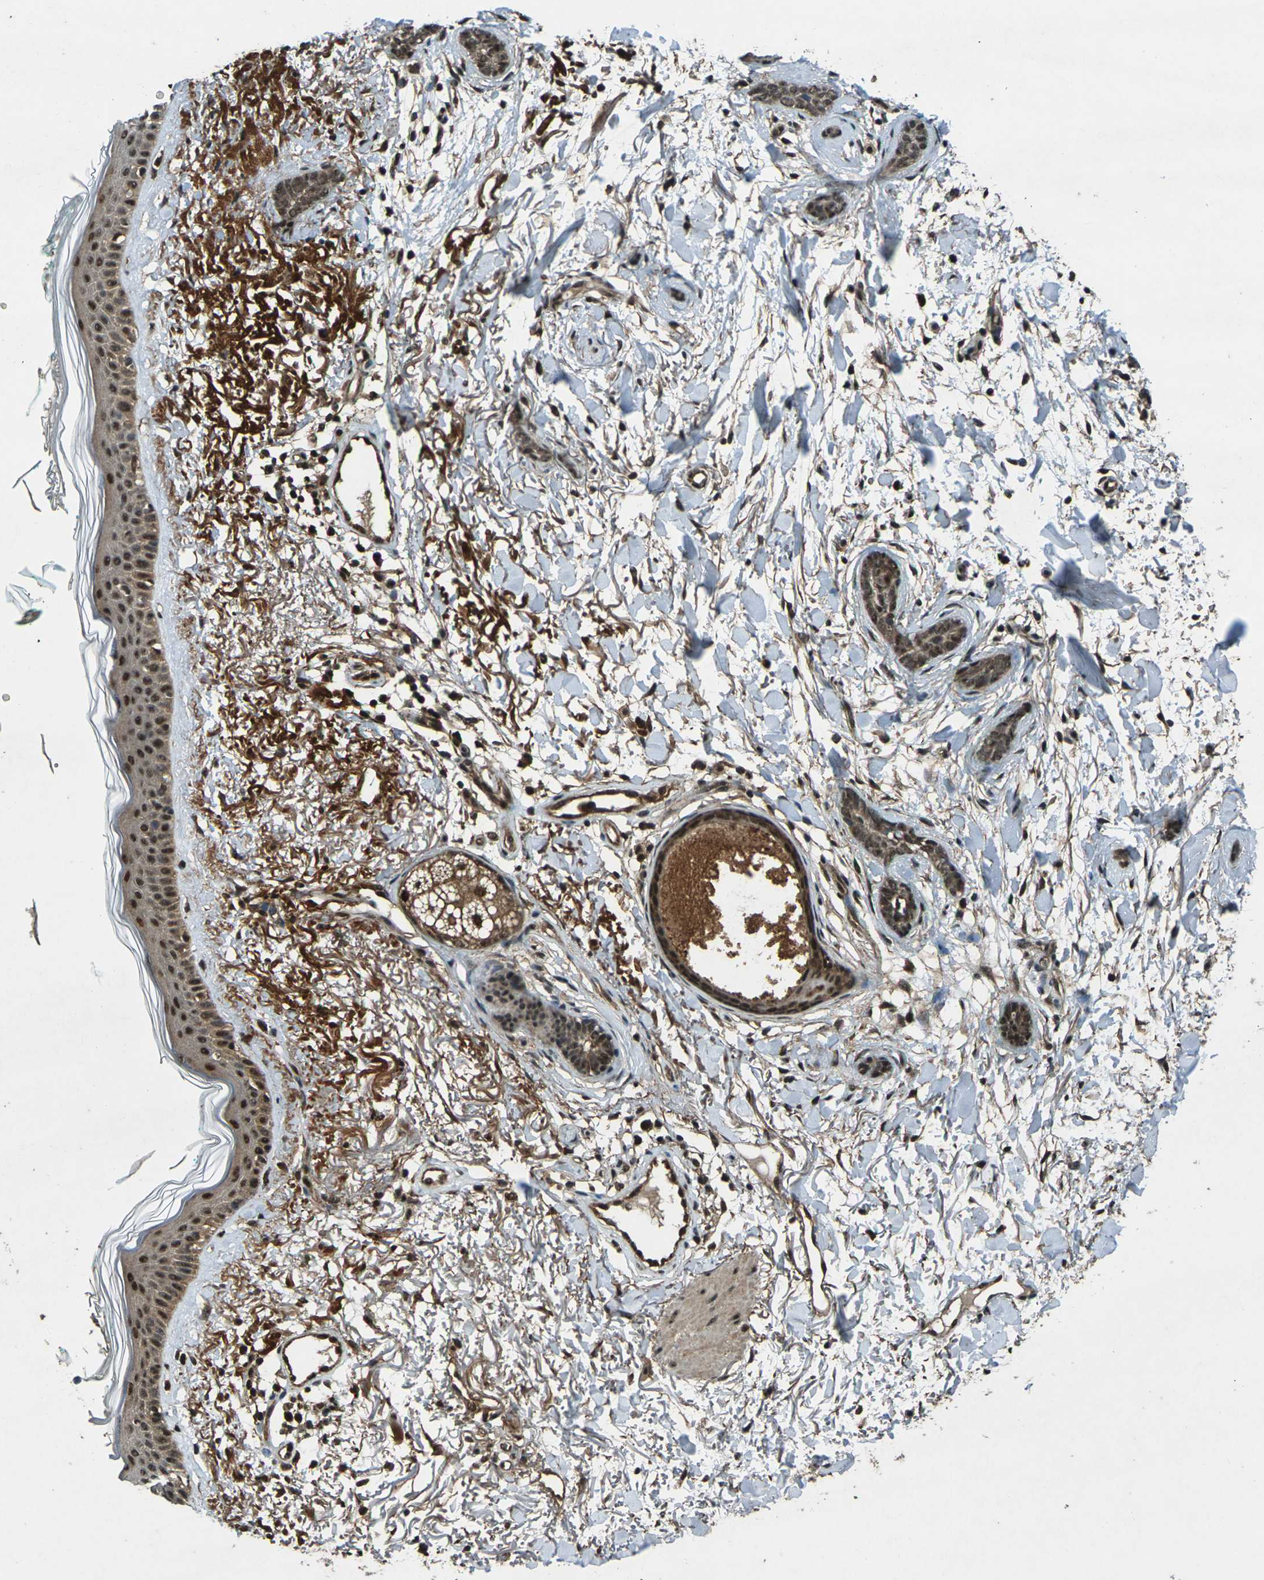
{"staining": {"intensity": "weak", "quantity": ">75%", "location": "cytoplasmic/membranous,nuclear"}, "tissue": "skin cancer", "cell_type": "Tumor cells", "image_type": "cancer", "snomed": [{"axis": "morphology", "description": "Basal cell carcinoma"}, {"axis": "morphology", "description": "Adnexal tumor, benign"}, {"axis": "topography", "description": "Skin"}], "caption": "Protein analysis of benign adnexal tumor (skin) tissue shows weak cytoplasmic/membranous and nuclear expression in about >75% of tumor cells.", "gene": "NR4A2", "patient": {"sex": "female", "age": 42}}